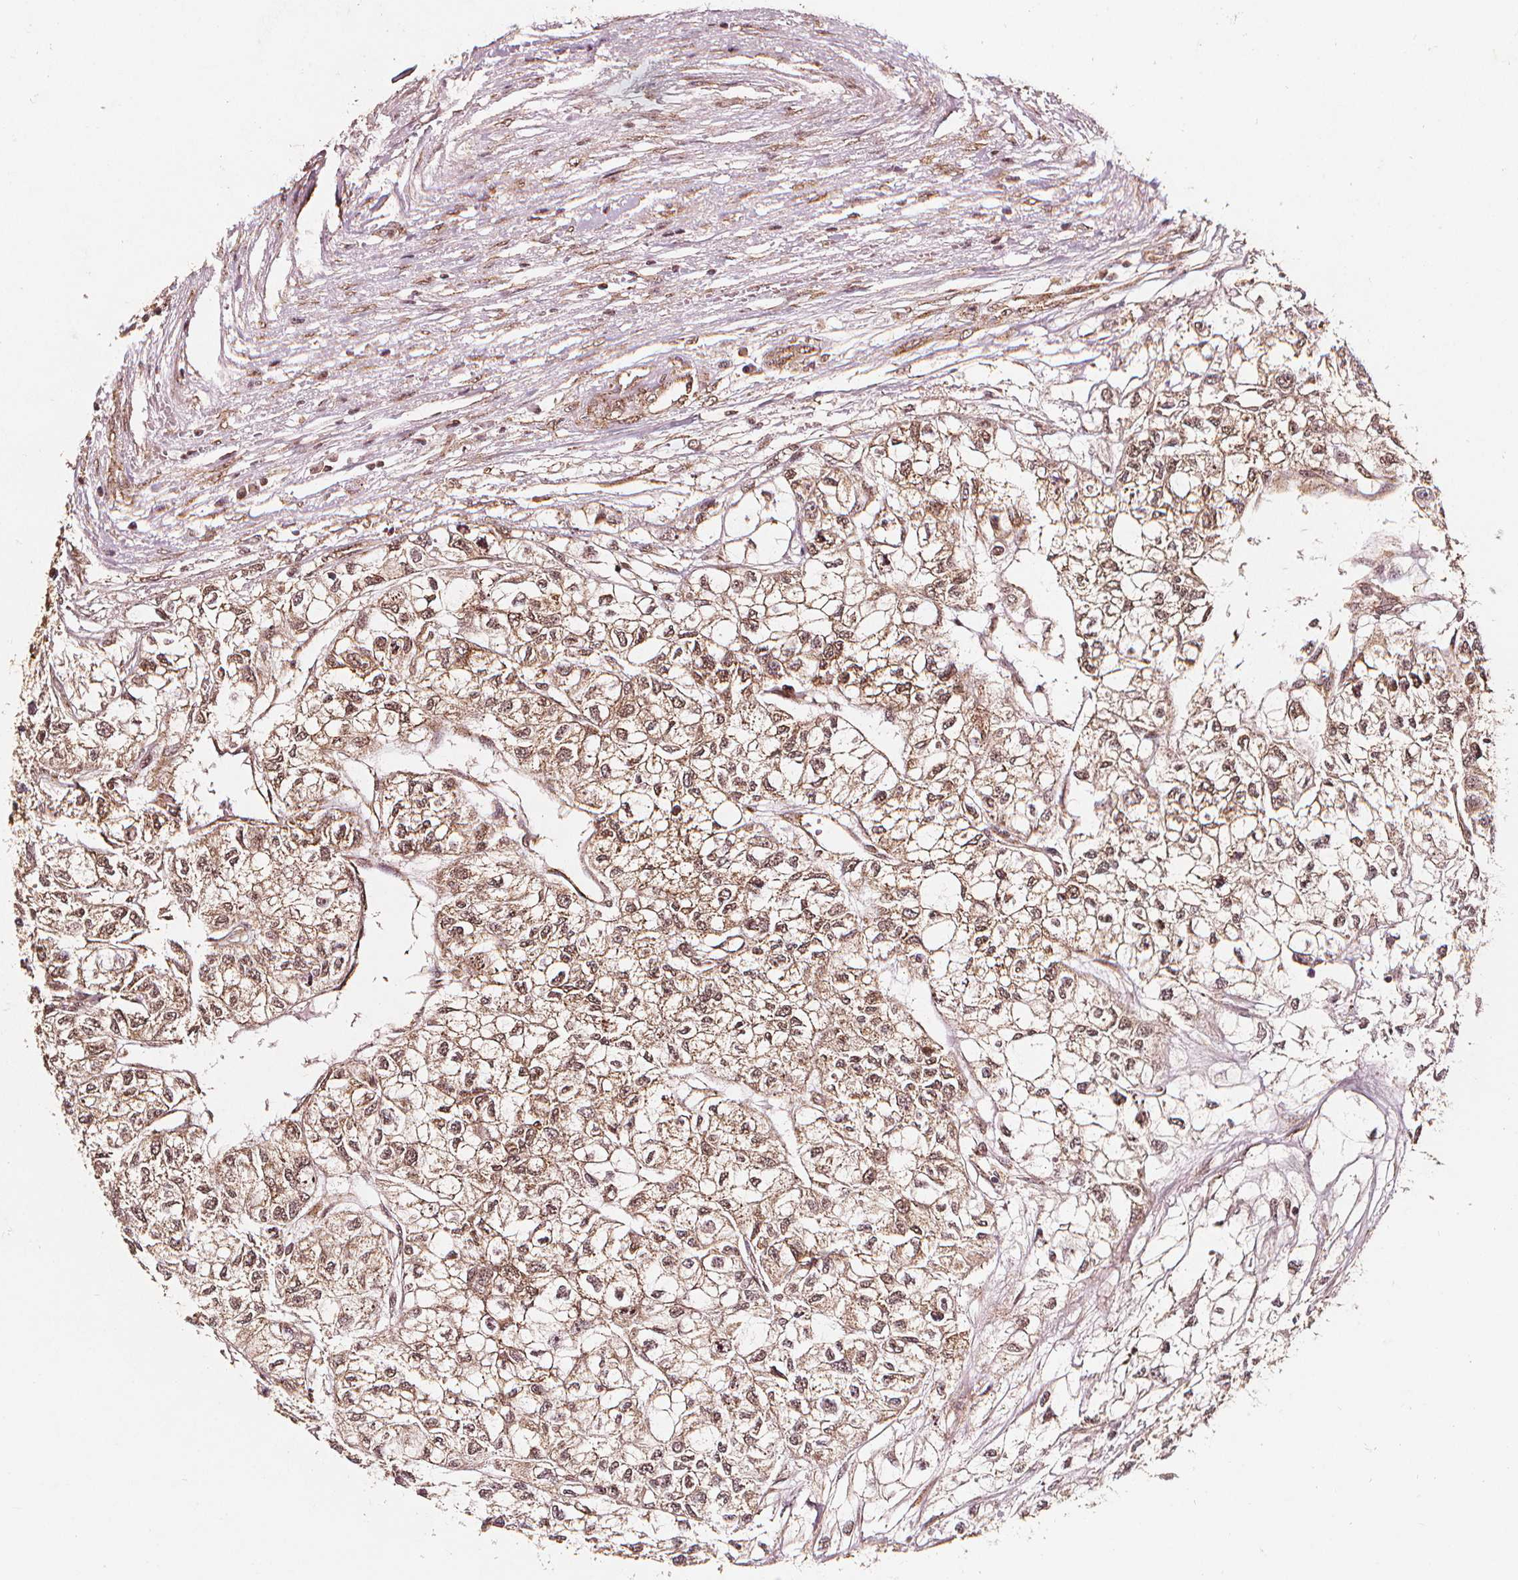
{"staining": {"intensity": "moderate", "quantity": ">75%", "location": "cytoplasmic/membranous,nuclear"}, "tissue": "renal cancer", "cell_type": "Tumor cells", "image_type": "cancer", "snomed": [{"axis": "morphology", "description": "Adenocarcinoma, NOS"}, {"axis": "topography", "description": "Kidney"}], "caption": "Immunohistochemical staining of renal adenocarcinoma reveals moderate cytoplasmic/membranous and nuclear protein expression in about >75% of tumor cells.", "gene": "SMN1", "patient": {"sex": "male", "age": 56}}